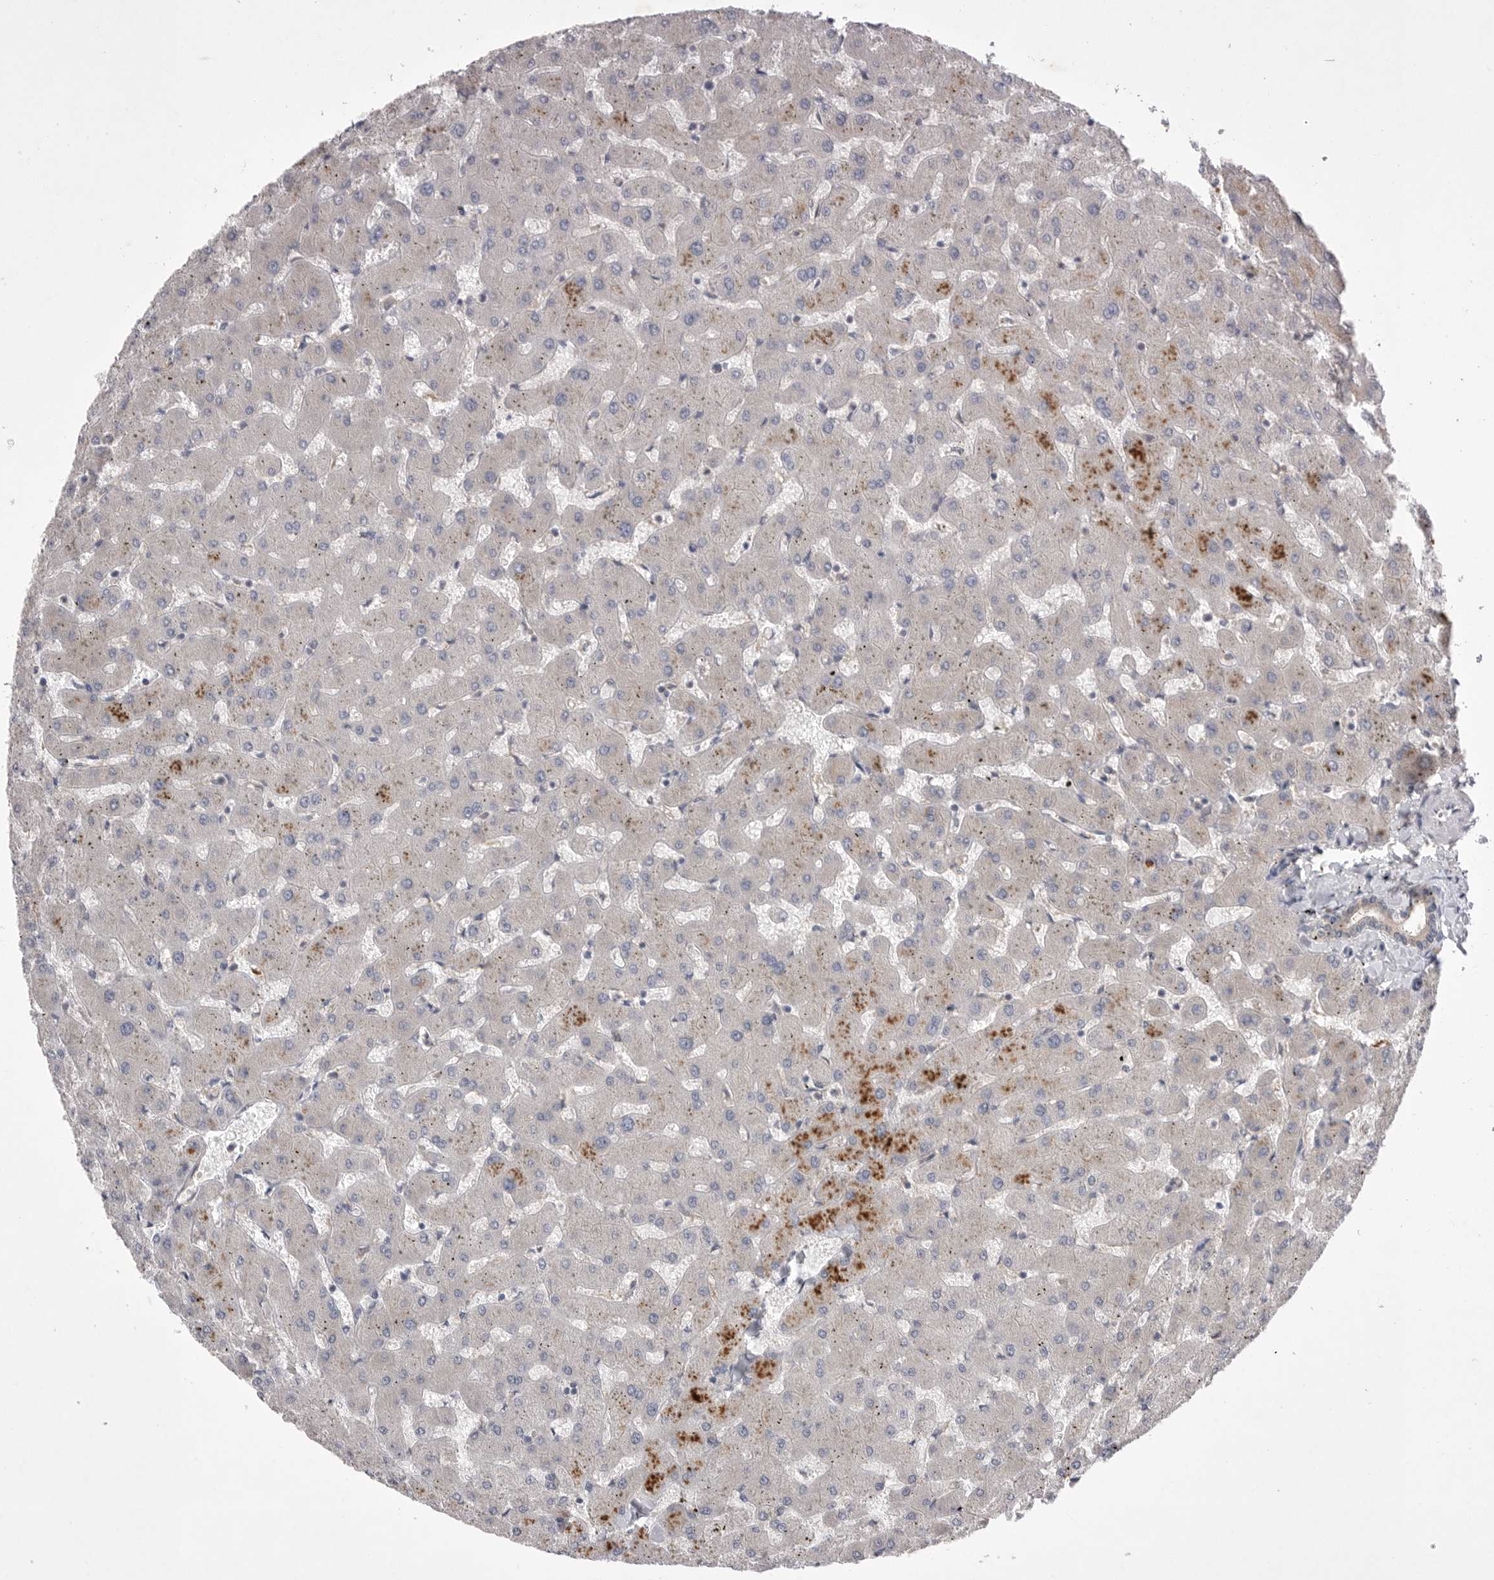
{"staining": {"intensity": "weak", "quantity": ">75%", "location": "cytoplasmic/membranous"}, "tissue": "liver", "cell_type": "Cholangiocytes", "image_type": "normal", "snomed": [{"axis": "morphology", "description": "Normal tissue, NOS"}, {"axis": "topography", "description": "Liver"}], "caption": "Immunohistochemistry staining of normal liver, which reveals low levels of weak cytoplasmic/membranous staining in approximately >75% of cholangiocytes indicating weak cytoplasmic/membranous protein positivity. The staining was performed using DAB (3,3'-diaminobenzidine) (brown) for protein detection and nuclei were counterstained in hematoxylin (blue).", "gene": "VAC14", "patient": {"sex": "female", "age": 63}}